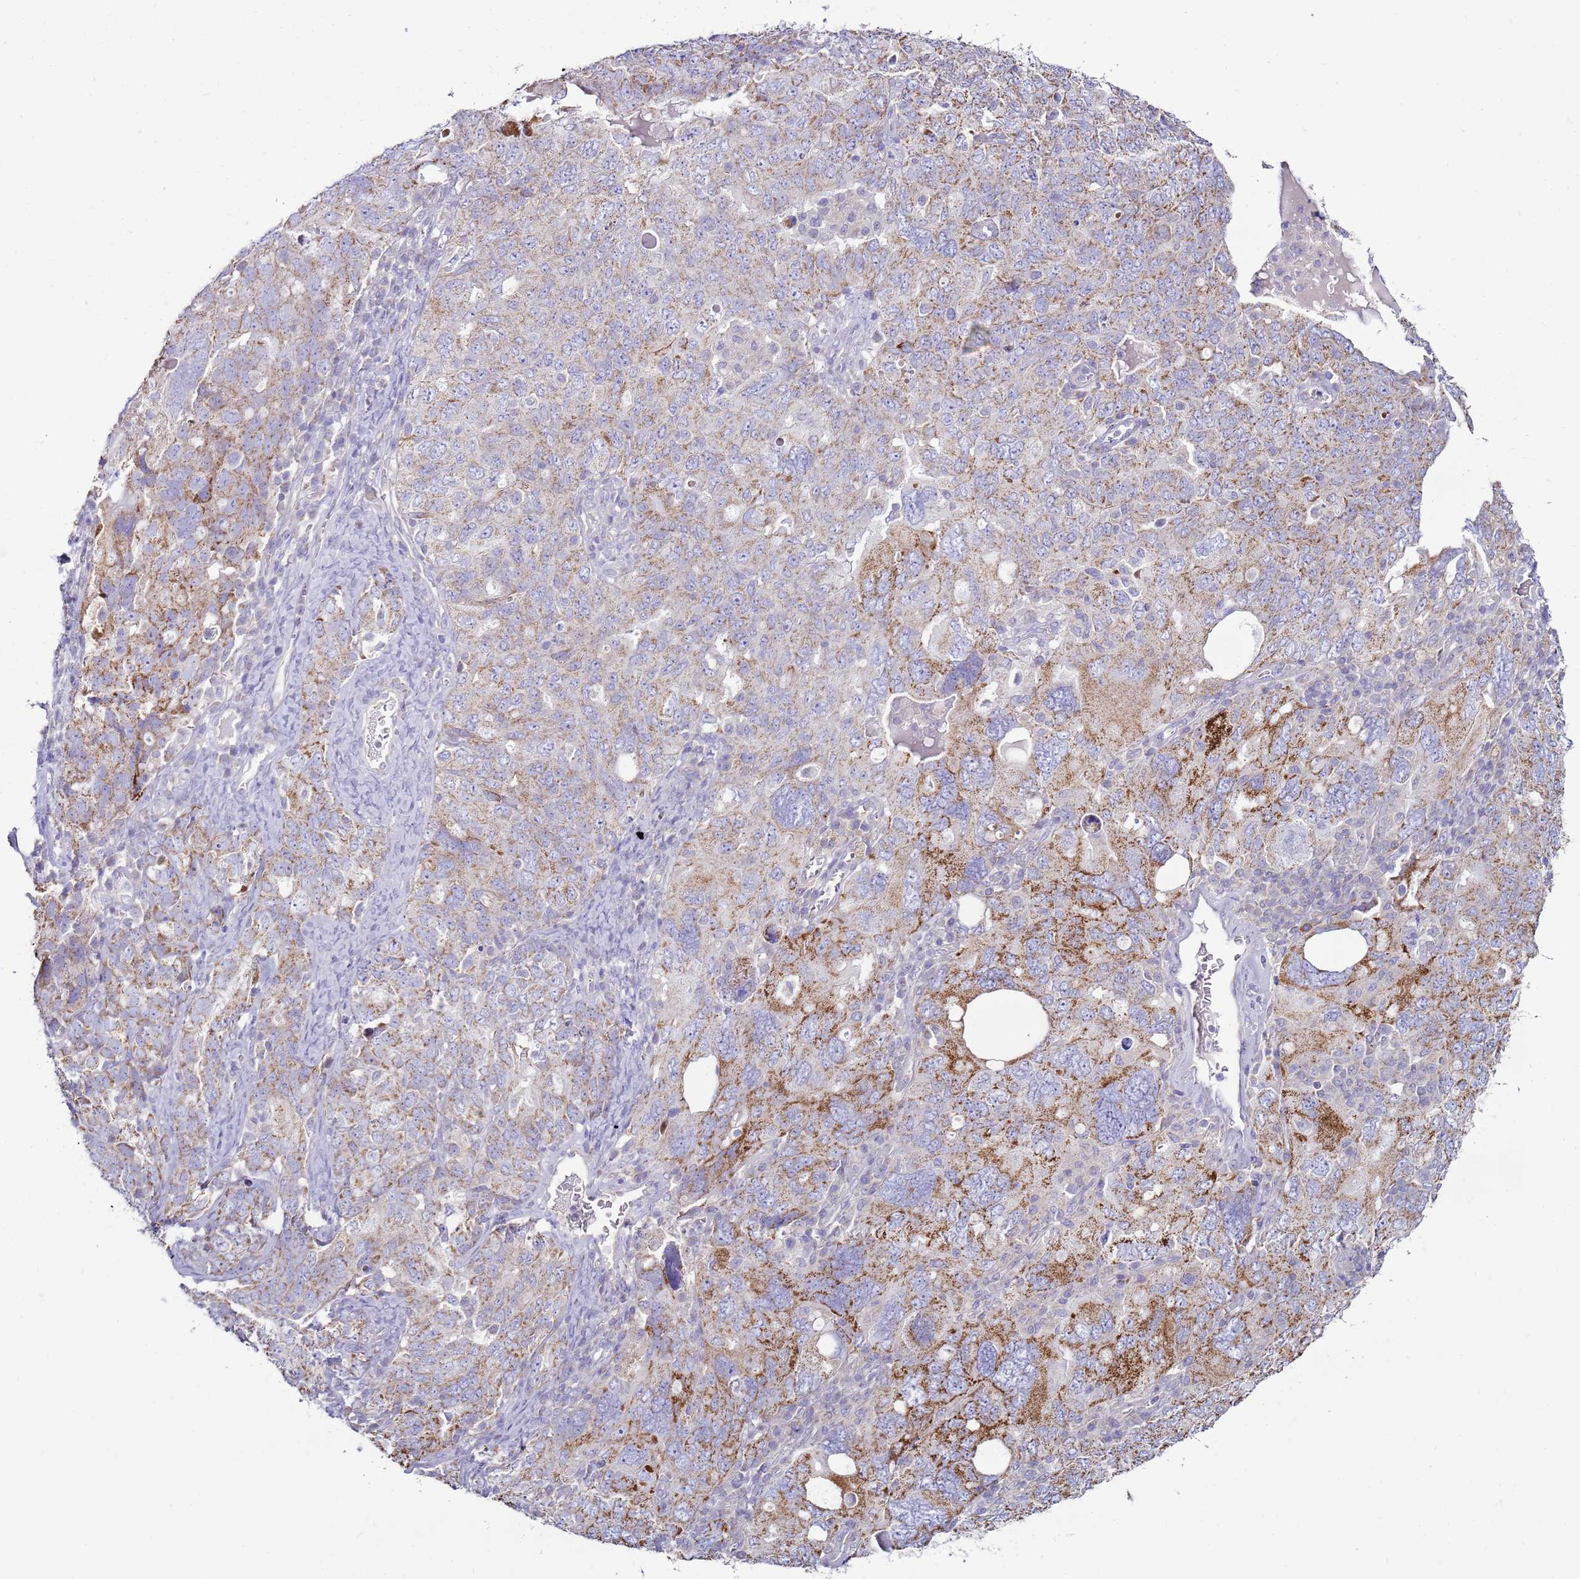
{"staining": {"intensity": "moderate", "quantity": "25%-75%", "location": "cytoplasmic/membranous"}, "tissue": "ovarian cancer", "cell_type": "Tumor cells", "image_type": "cancer", "snomed": [{"axis": "morphology", "description": "Carcinoma, endometroid"}, {"axis": "topography", "description": "Ovary"}], "caption": "DAB (3,3'-diaminobenzidine) immunohistochemical staining of ovarian cancer reveals moderate cytoplasmic/membranous protein staining in about 25%-75% of tumor cells. The staining was performed using DAB (3,3'-diaminobenzidine) to visualize the protein expression in brown, while the nuclei were stained in blue with hematoxylin (Magnification: 20x).", "gene": "TRAPPC4", "patient": {"sex": "female", "age": 62}}